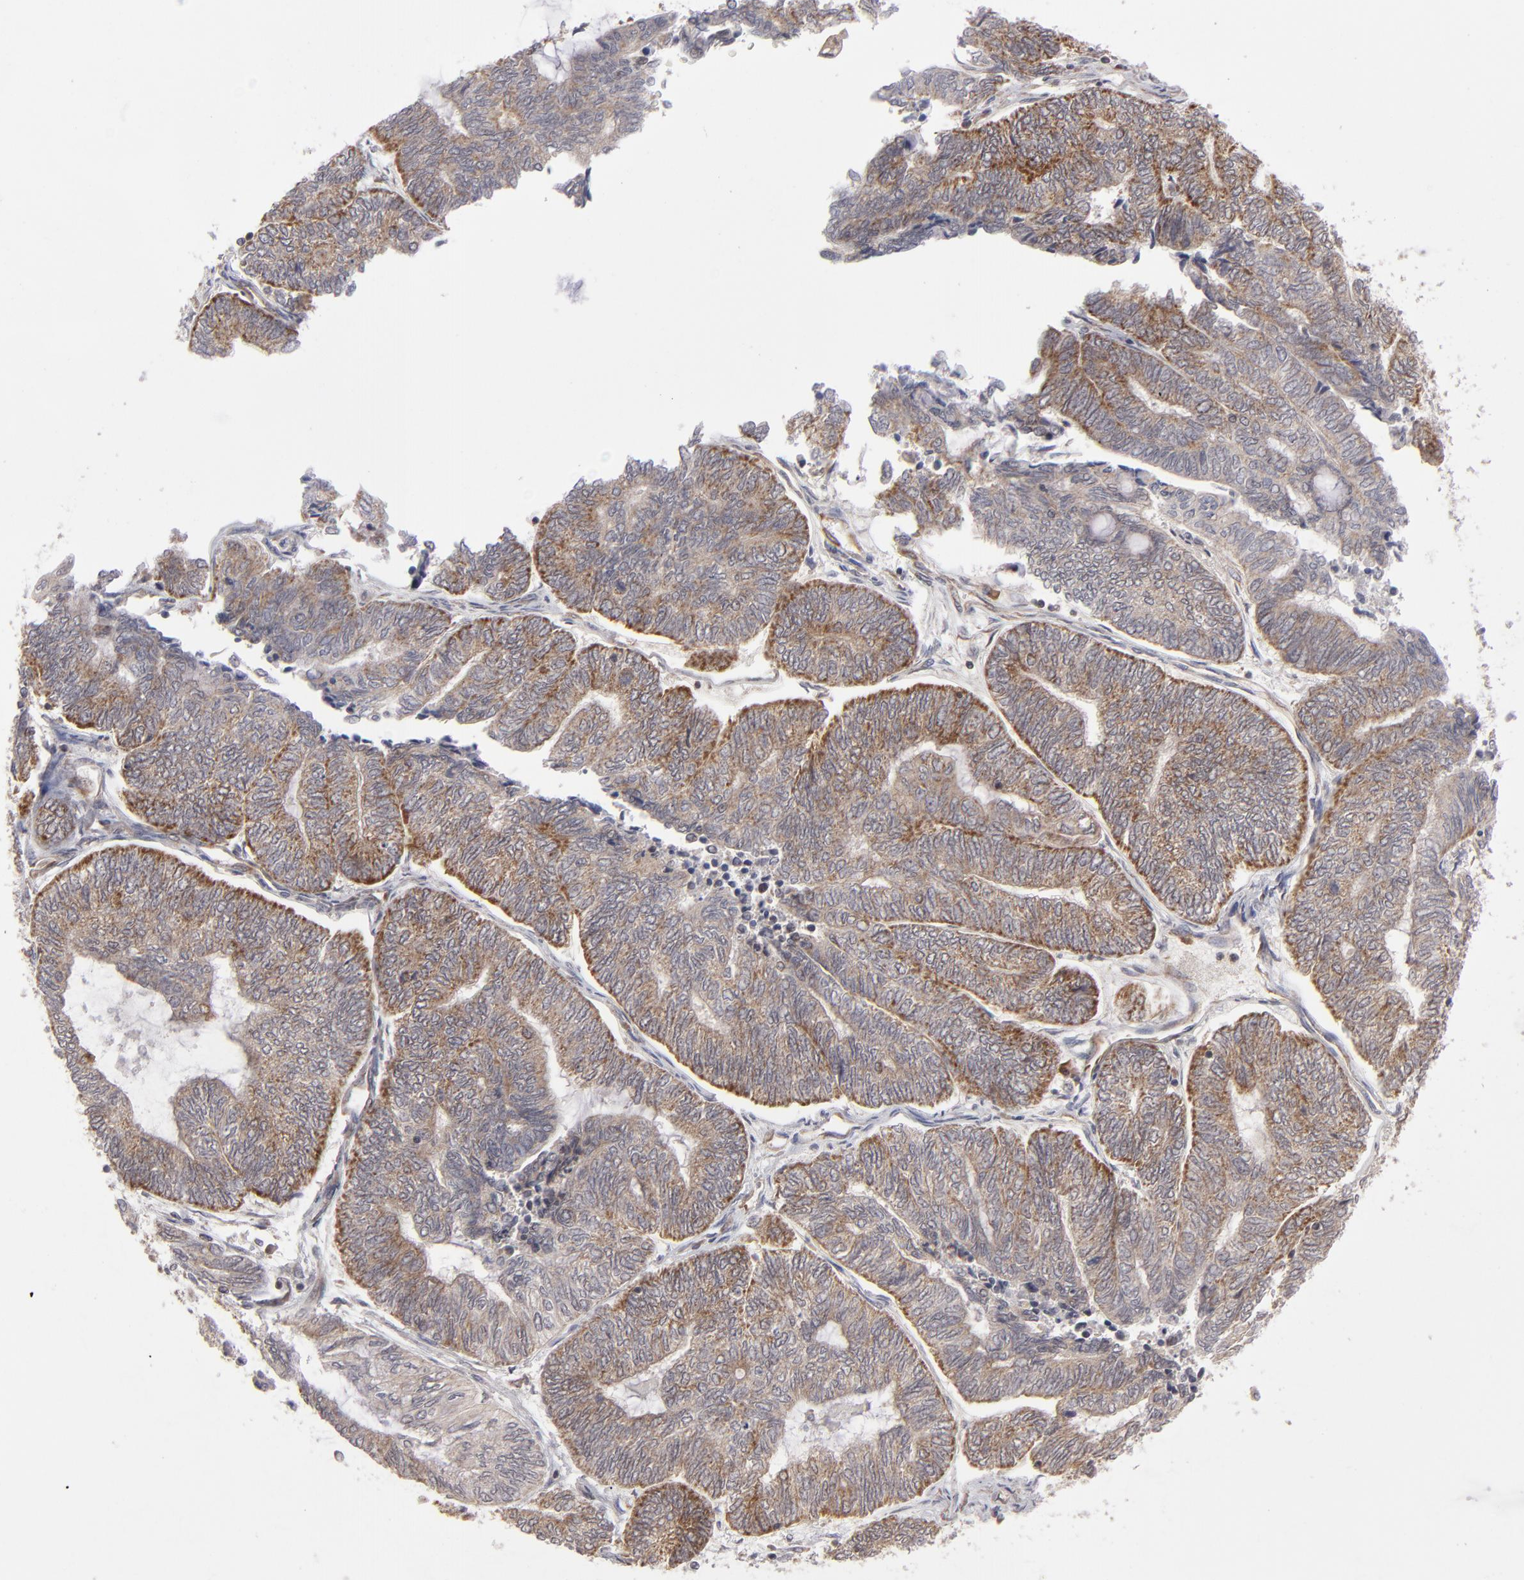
{"staining": {"intensity": "moderate", "quantity": "25%-75%", "location": "cytoplasmic/membranous"}, "tissue": "endometrial cancer", "cell_type": "Tumor cells", "image_type": "cancer", "snomed": [{"axis": "morphology", "description": "Adenocarcinoma, NOS"}, {"axis": "topography", "description": "Uterus"}, {"axis": "topography", "description": "Endometrium"}], "caption": "The photomicrograph shows a brown stain indicating the presence of a protein in the cytoplasmic/membranous of tumor cells in endometrial cancer (adenocarcinoma).", "gene": "GLCCI1", "patient": {"sex": "female", "age": 70}}